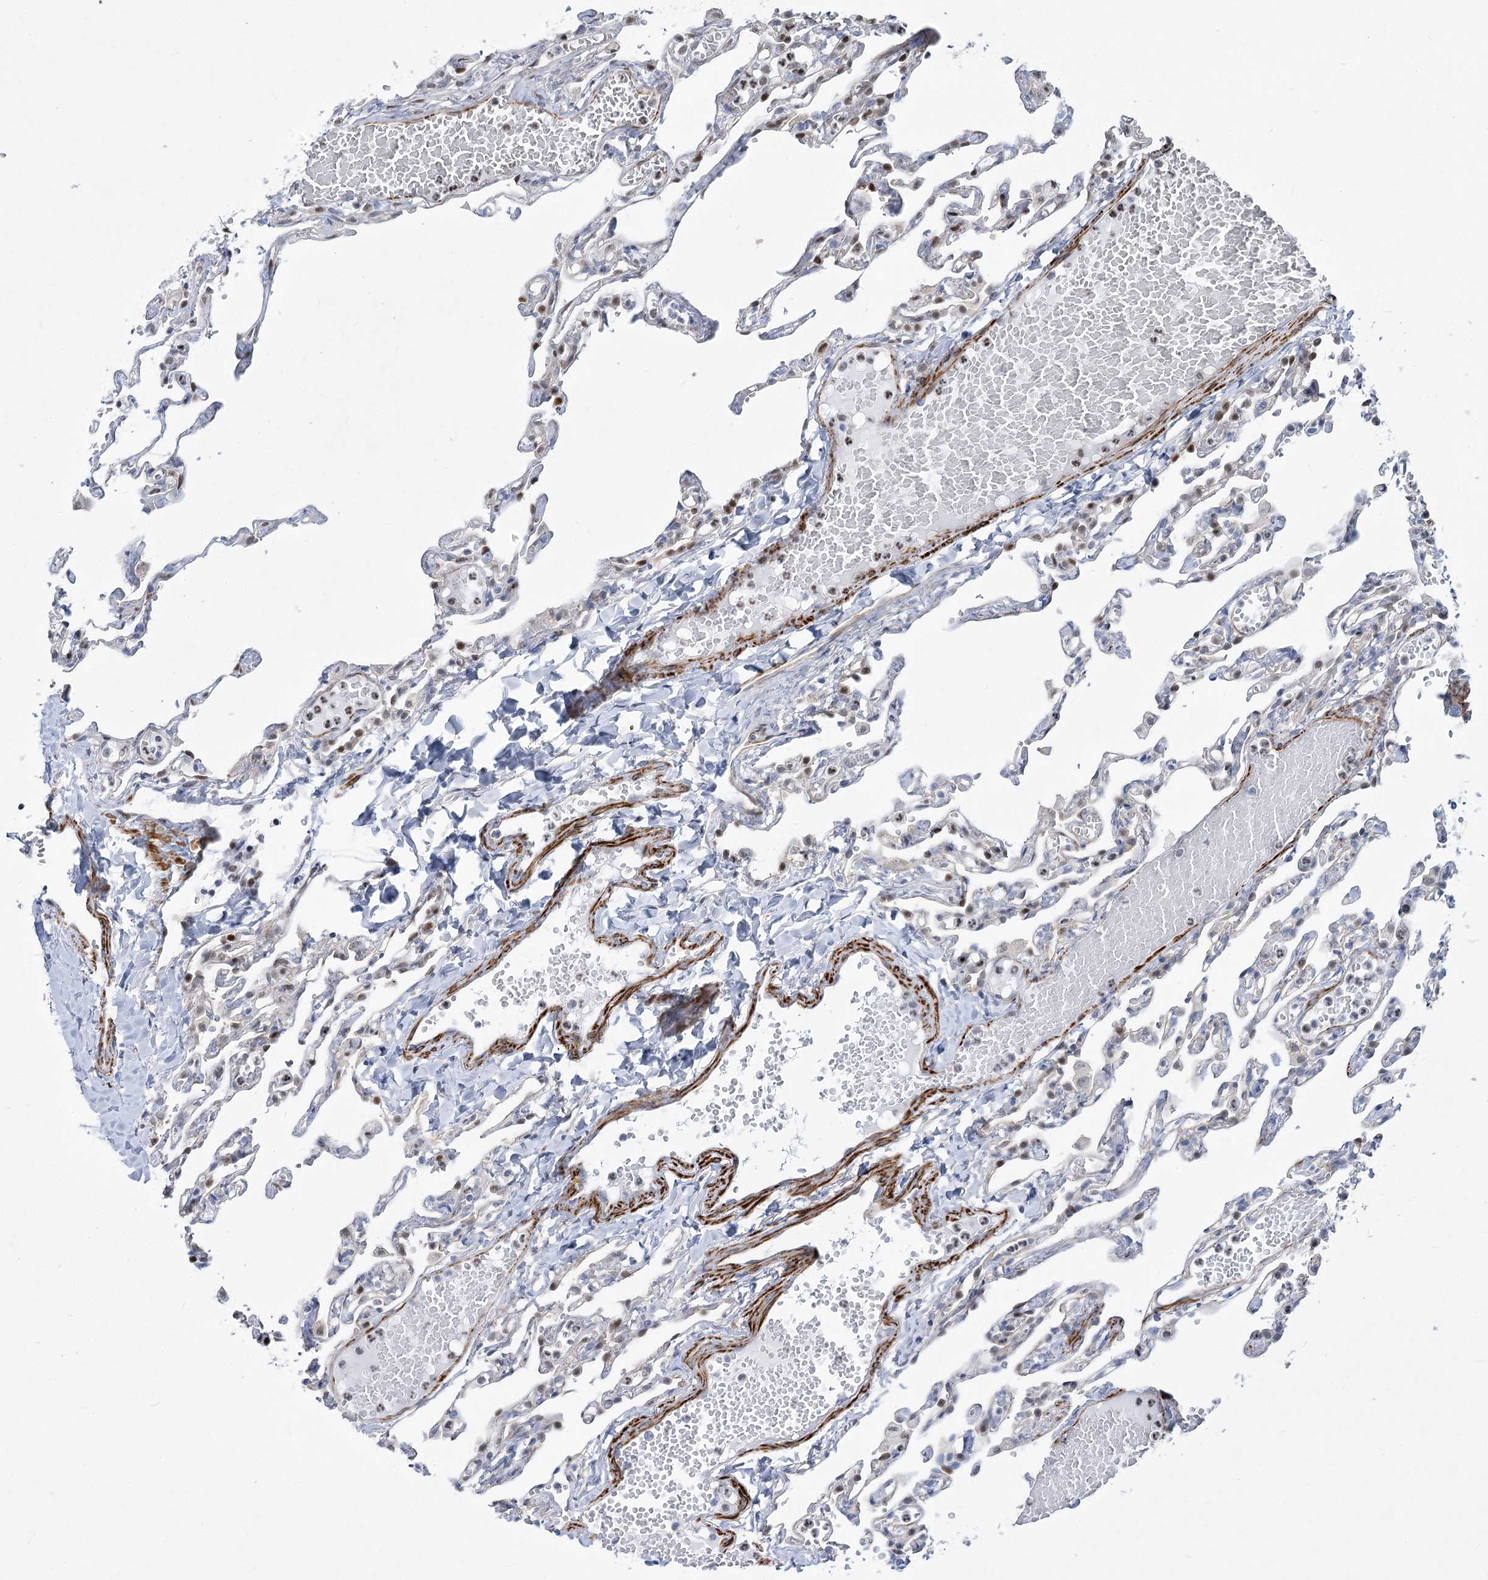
{"staining": {"intensity": "moderate", "quantity": "<25%", "location": "nuclear"}, "tissue": "lung", "cell_type": "Alveolar cells", "image_type": "normal", "snomed": [{"axis": "morphology", "description": "Normal tissue, NOS"}, {"axis": "topography", "description": "Lung"}], "caption": "A high-resolution micrograph shows immunohistochemistry staining of unremarkable lung, which displays moderate nuclear expression in about <25% of alveolar cells. The staining was performed using DAB (3,3'-diaminobenzidine) to visualize the protein expression in brown, while the nuclei were stained in blue with hematoxylin (Magnification: 20x).", "gene": "ARSI", "patient": {"sex": "male", "age": 21}}